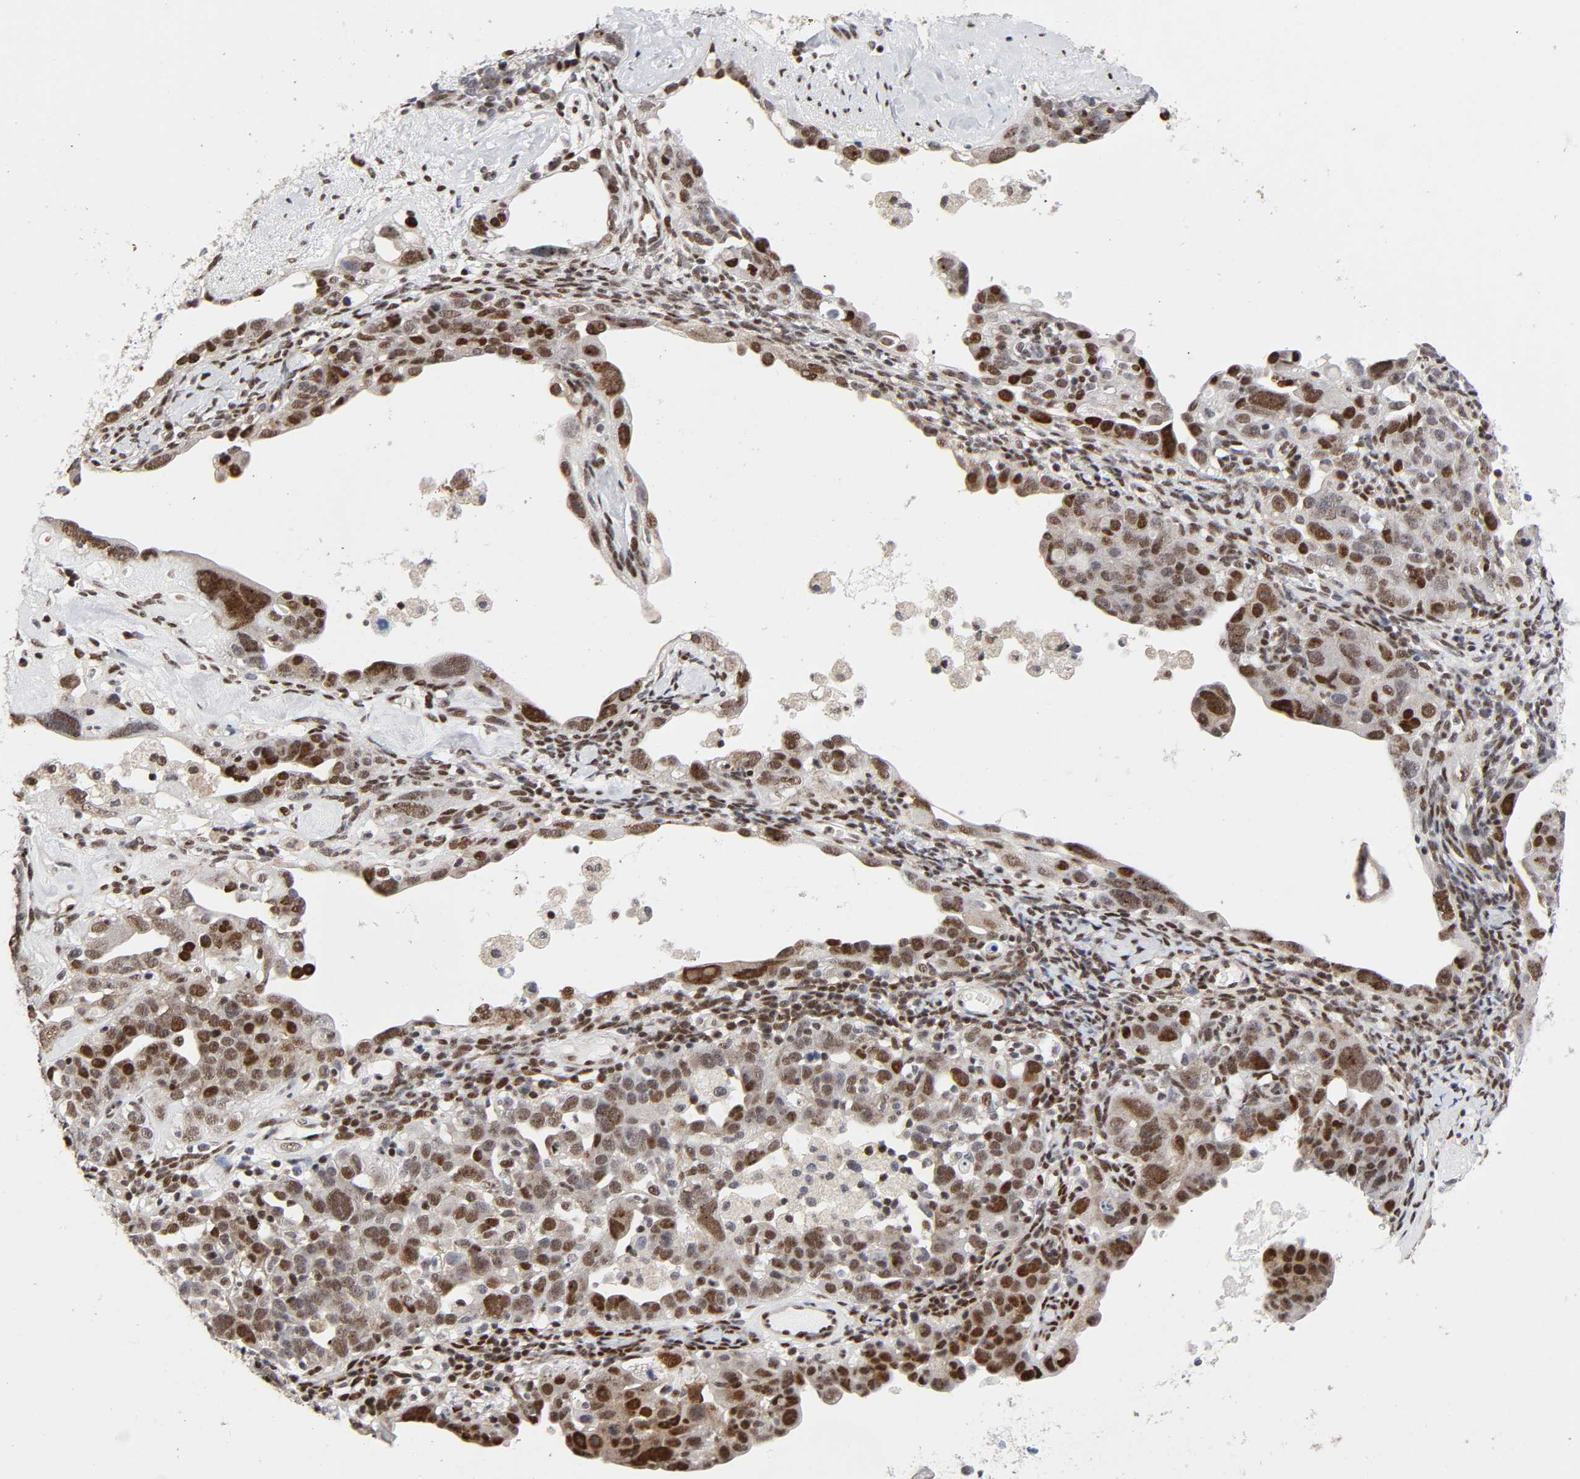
{"staining": {"intensity": "strong", "quantity": ">75%", "location": "nuclear"}, "tissue": "ovarian cancer", "cell_type": "Tumor cells", "image_type": "cancer", "snomed": [{"axis": "morphology", "description": "Cystadenocarcinoma, serous, NOS"}, {"axis": "topography", "description": "Ovary"}], "caption": "Immunohistochemistry (IHC) staining of ovarian serous cystadenocarcinoma, which exhibits high levels of strong nuclear positivity in about >75% of tumor cells indicating strong nuclear protein staining. The staining was performed using DAB (brown) for protein detection and nuclei were counterstained in hematoxylin (blue).", "gene": "STK38", "patient": {"sex": "female", "age": 66}}